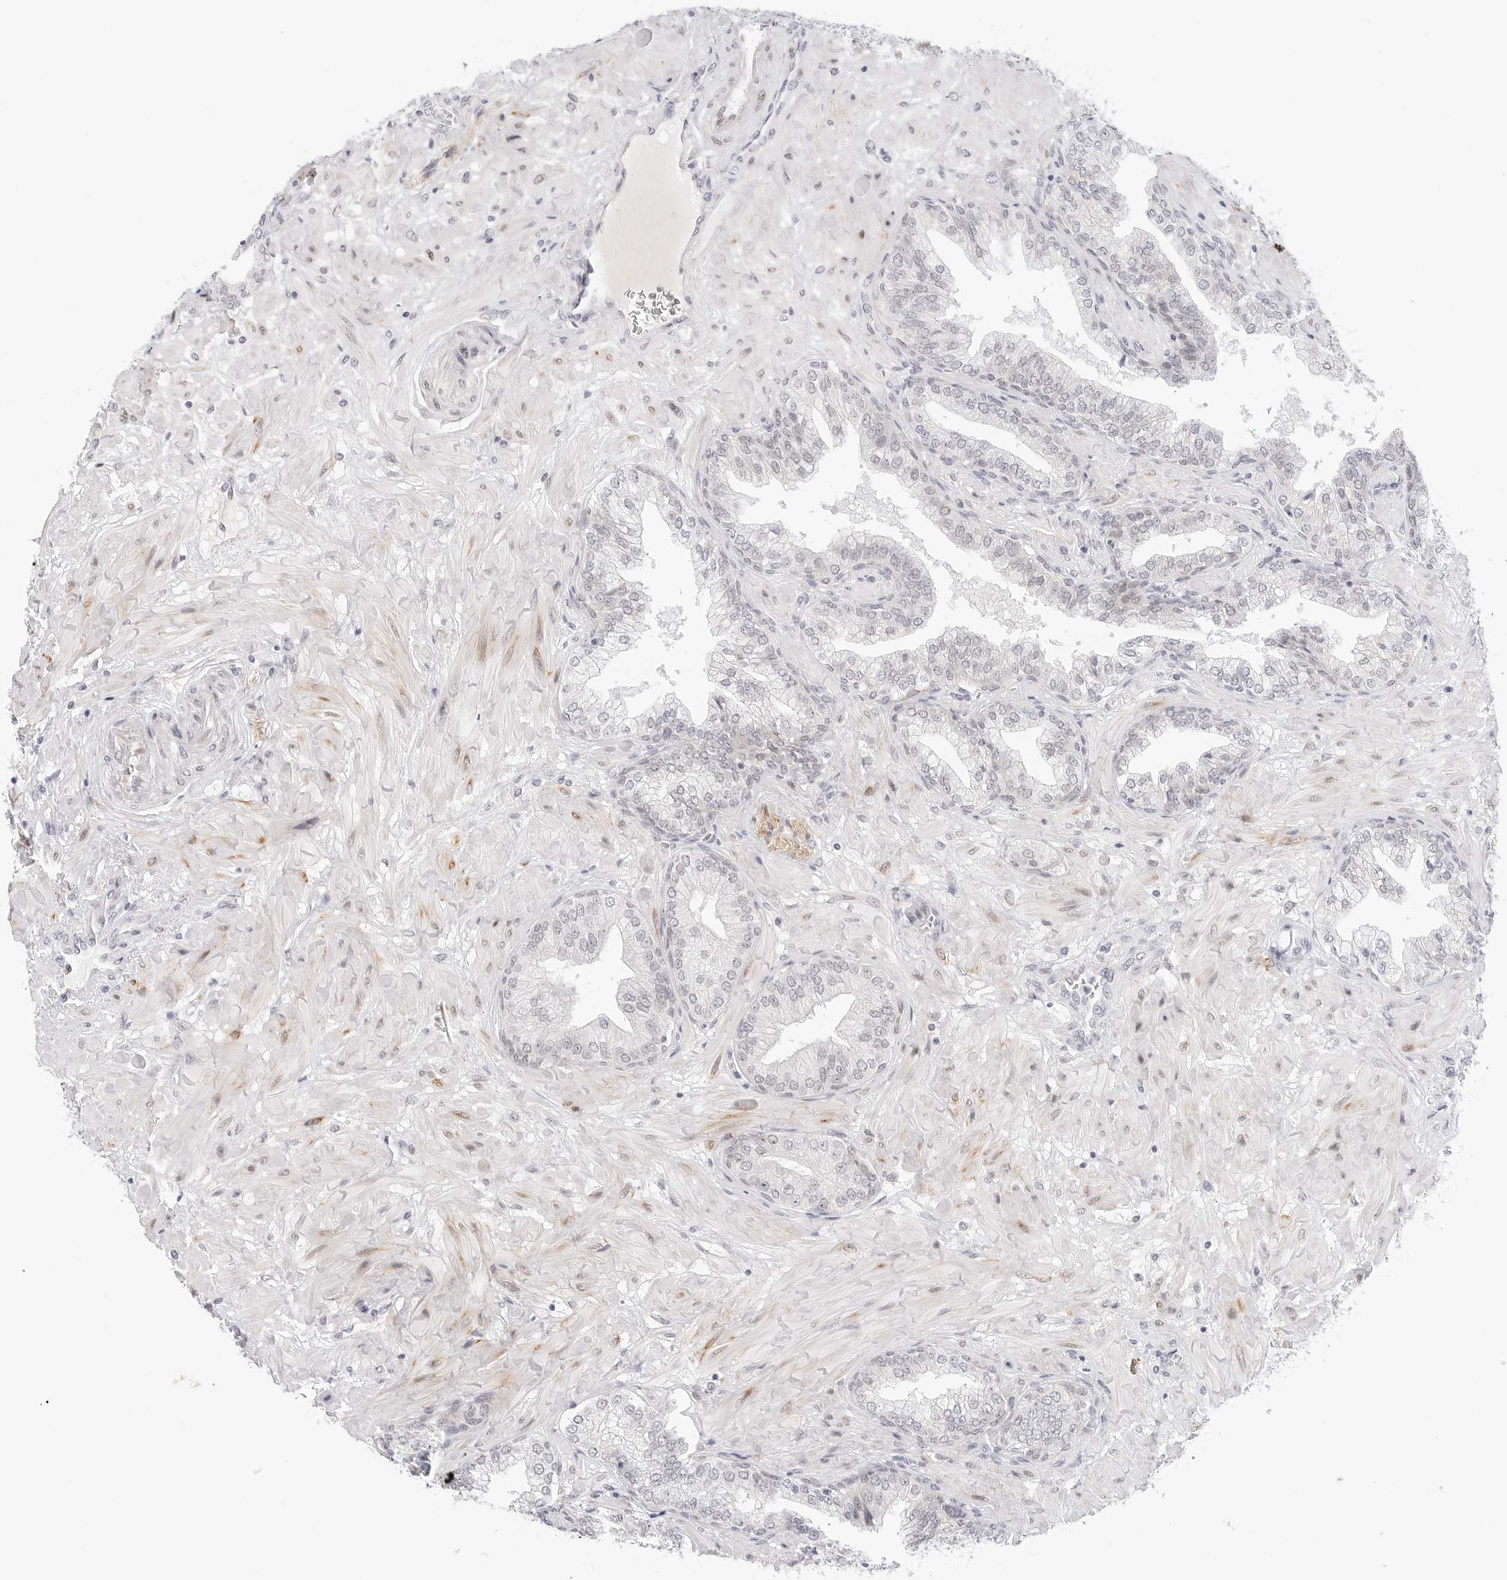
{"staining": {"intensity": "weak", "quantity": ">75%", "location": "nuclear"}, "tissue": "prostate cancer", "cell_type": "Tumor cells", "image_type": "cancer", "snomed": [{"axis": "morphology", "description": "Adenocarcinoma, High grade"}, {"axis": "topography", "description": "Prostate"}], "caption": "Protein expression analysis of high-grade adenocarcinoma (prostate) shows weak nuclear expression in approximately >75% of tumor cells.", "gene": "HIPK3", "patient": {"sex": "male", "age": 59}}